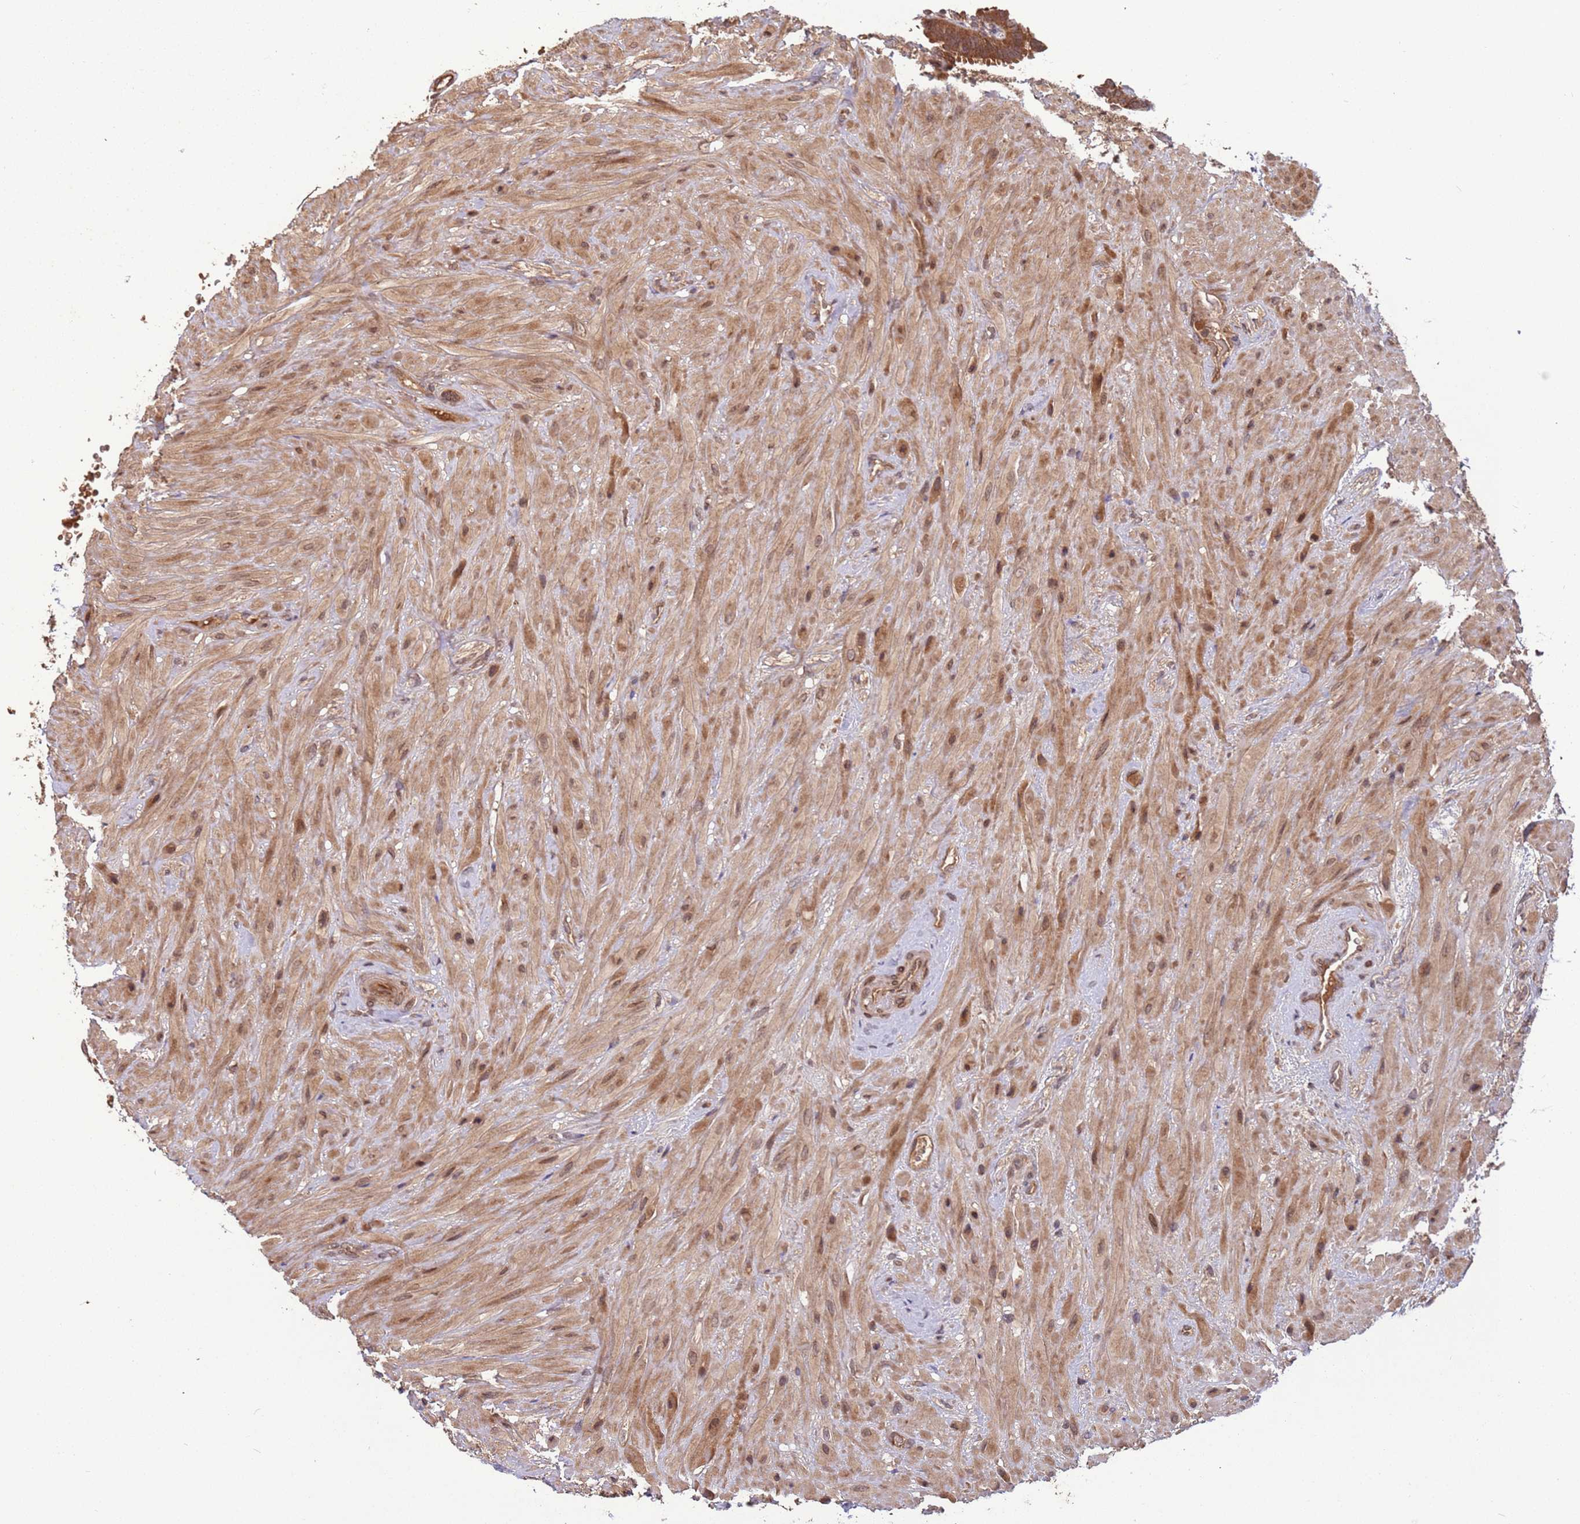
{"staining": {"intensity": "moderate", "quantity": ">75%", "location": "cytoplasmic/membranous"}, "tissue": "seminal vesicle", "cell_type": "Glandular cells", "image_type": "normal", "snomed": [{"axis": "morphology", "description": "Normal tissue, NOS"}, {"axis": "topography", "description": "Seminal veicle"}, {"axis": "topography", "description": "Peripheral nerve tissue"}], "caption": "Protein staining of benign seminal vesicle shows moderate cytoplasmic/membranous staining in approximately >75% of glandular cells.", "gene": "ERI1", "patient": {"sex": "male", "age": 67}}